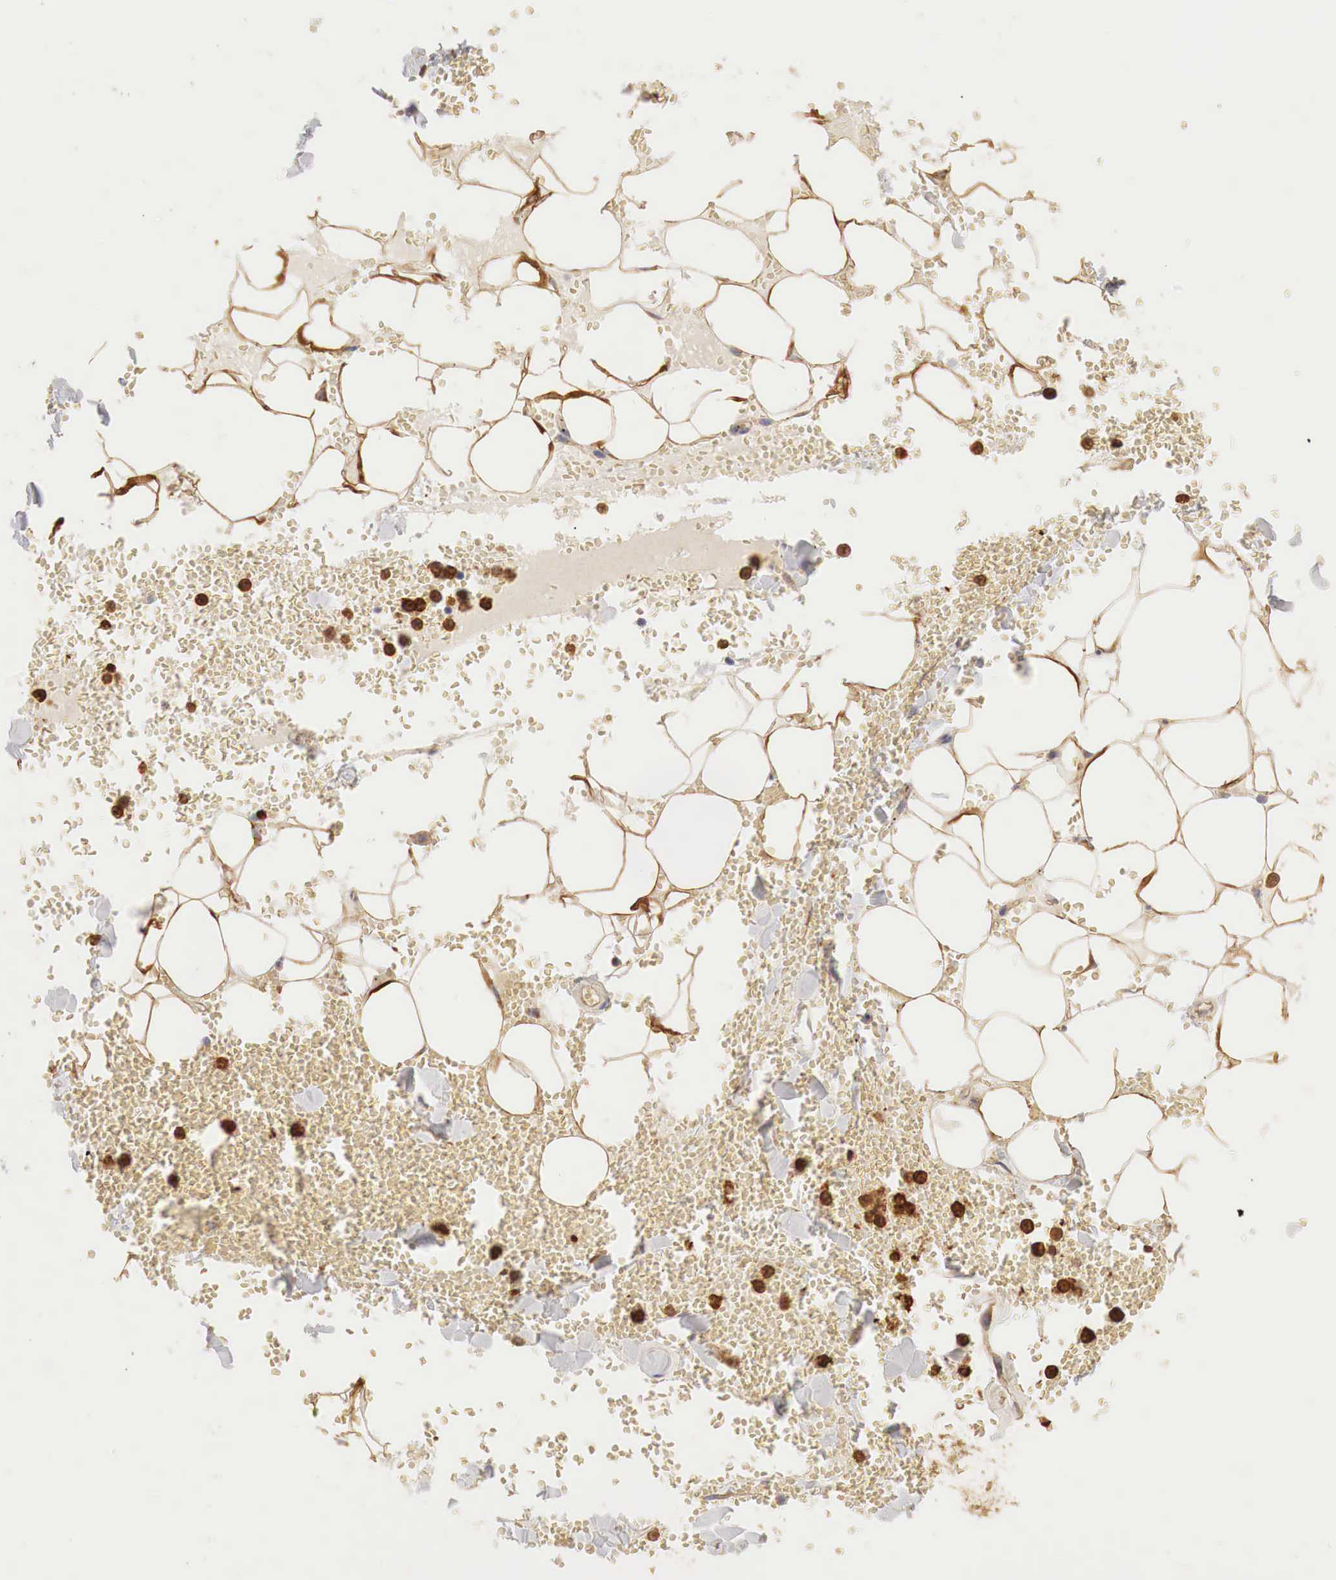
{"staining": {"intensity": "moderate", "quantity": ">75%", "location": "cytoplasmic/membranous"}, "tissue": "adipose tissue", "cell_type": "Adipocytes", "image_type": "normal", "snomed": [{"axis": "morphology", "description": "Normal tissue, NOS"}, {"axis": "morphology", "description": "Inflammation, NOS"}, {"axis": "topography", "description": "Lymph node"}, {"axis": "topography", "description": "Peripheral nerve tissue"}], "caption": "Immunohistochemistry (DAB) staining of benign adipose tissue demonstrates moderate cytoplasmic/membranous protein staining in about >75% of adipocytes.", "gene": "G6PD", "patient": {"sex": "male", "age": 52}}